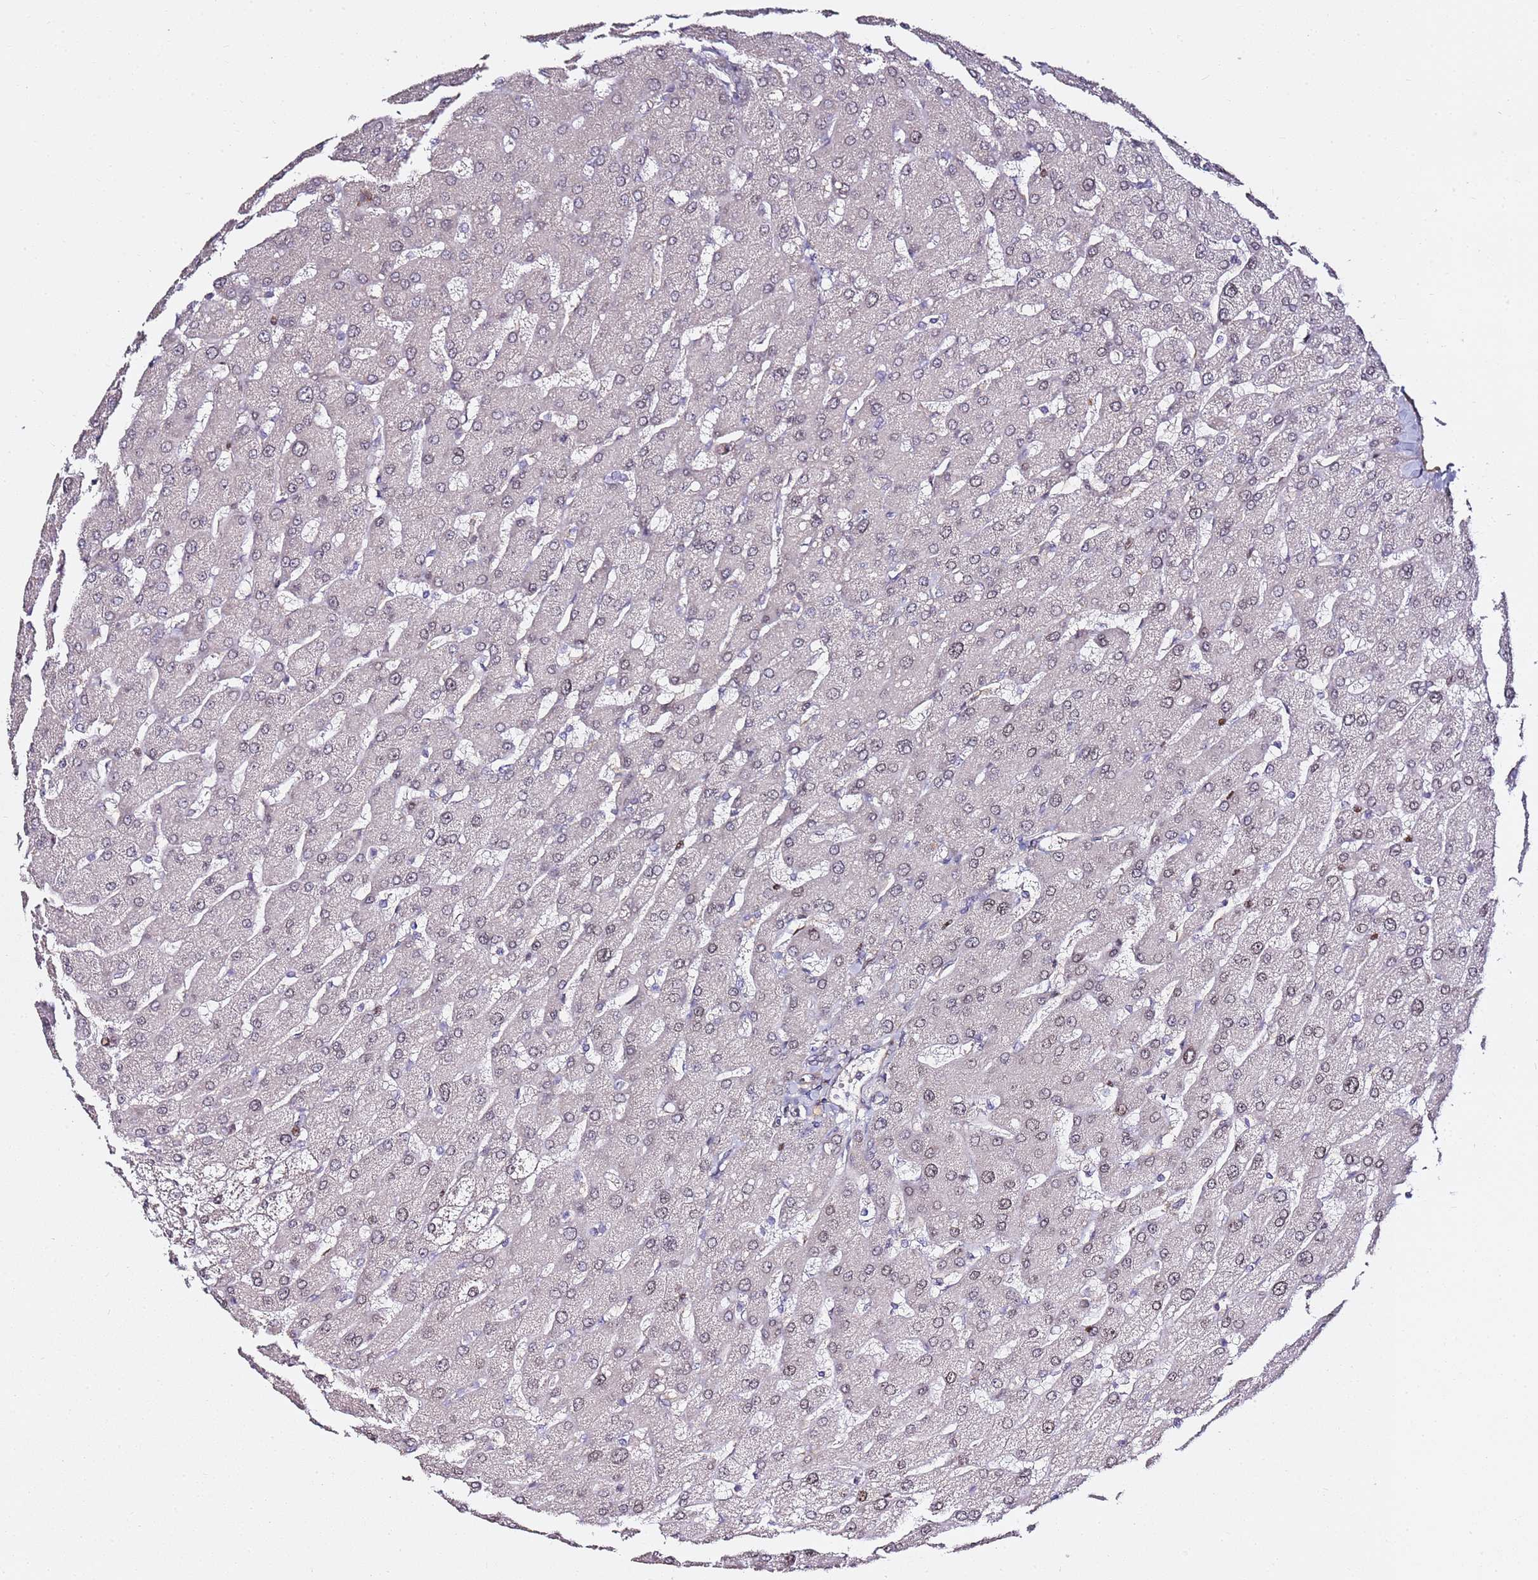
{"staining": {"intensity": "negative", "quantity": "none", "location": "none"}, "tissue": "liver", "cell_type": "Cholangiocytes", "image_type": "normal", "snomed": [{"axis": "morphology", "description": "Normal tissue, NOS"}, {"axis": "topography", "description": "Liver"}], "caption": "A high-resolution micrograph shows immunohistochemistry (IHC) staining of unremarkable liver, which demonstrates no significant expression in cholangiocytes.", "gene": "EPS8L1", "patient": {"sex": "male", "age": 55}}